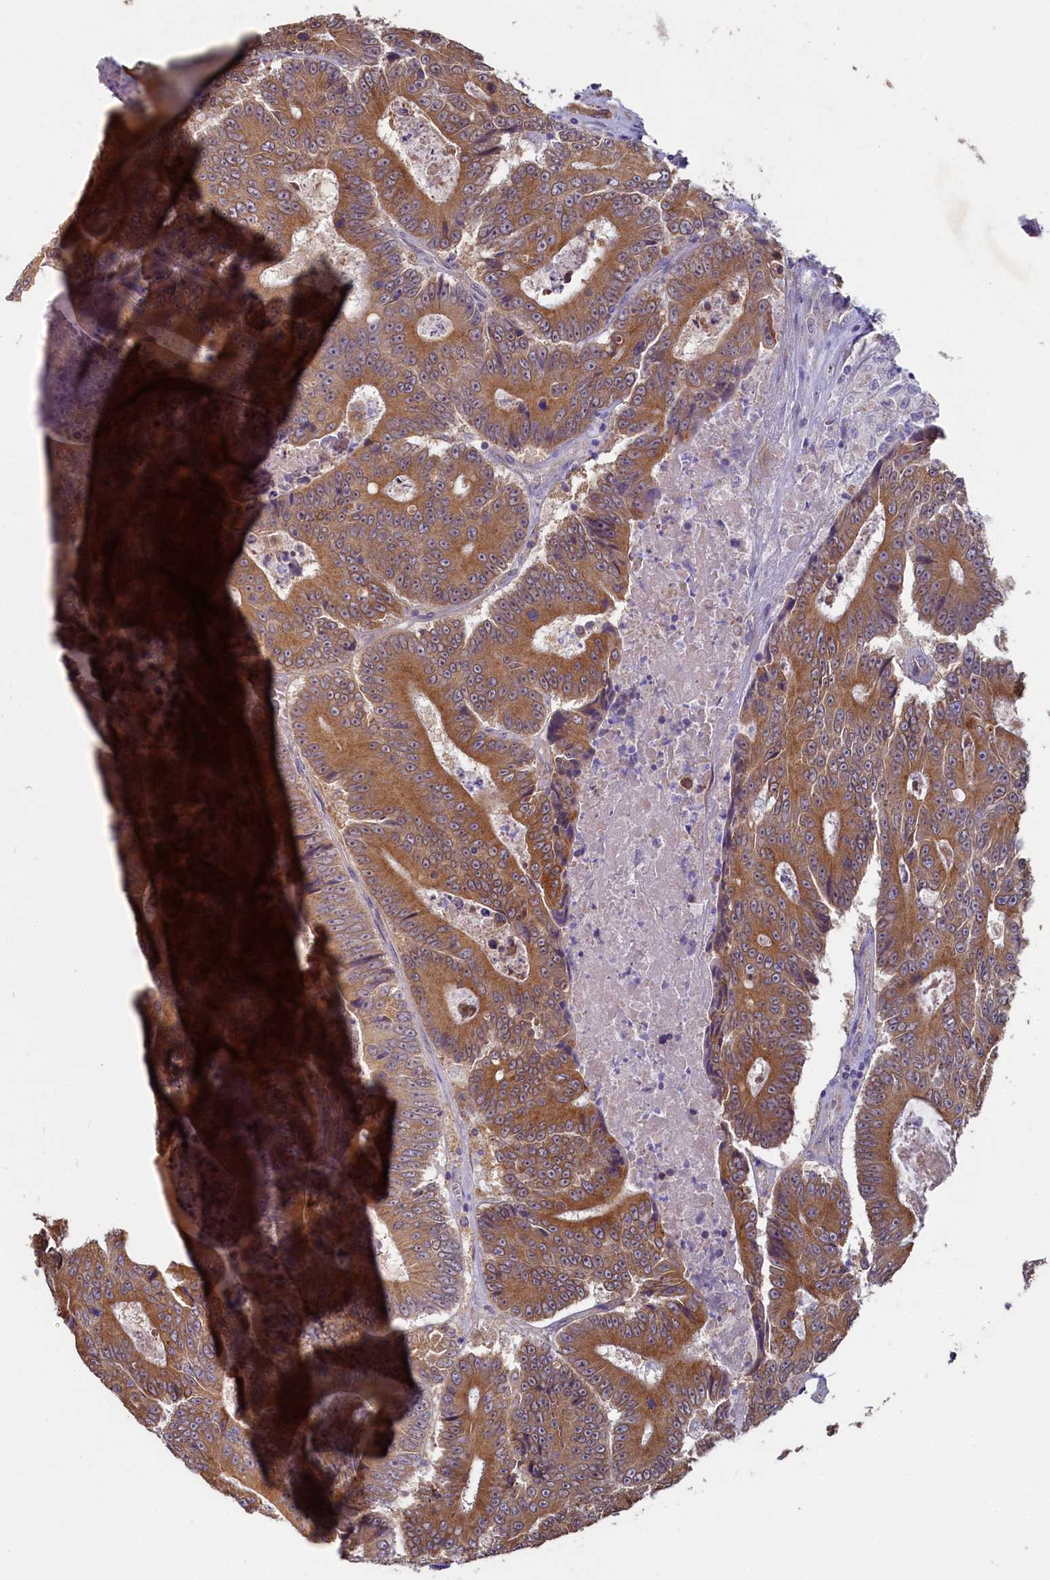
{"staining": {"intensity": "moderate", "quantity": ">75%", "location": "cytoplasmic/membranous"}, "tissue": "colorectal cancer", "cell_type": "Tumor cells", "image_type": "cancer", "snomed": [{"axis": "morphology", "description": "Adenocarcinoma, NOS"}, {"axis": "topography", "description": "Colon"}], "caption": "Immunohistochemistry (IHC) of human colorectal cancer shows medium levels of moderate cytoplasmic/membranous staining in approximately >75% of tumor cells.", "gene": "SPATA2L", "patient": {"sex": "male", "age": 83}}